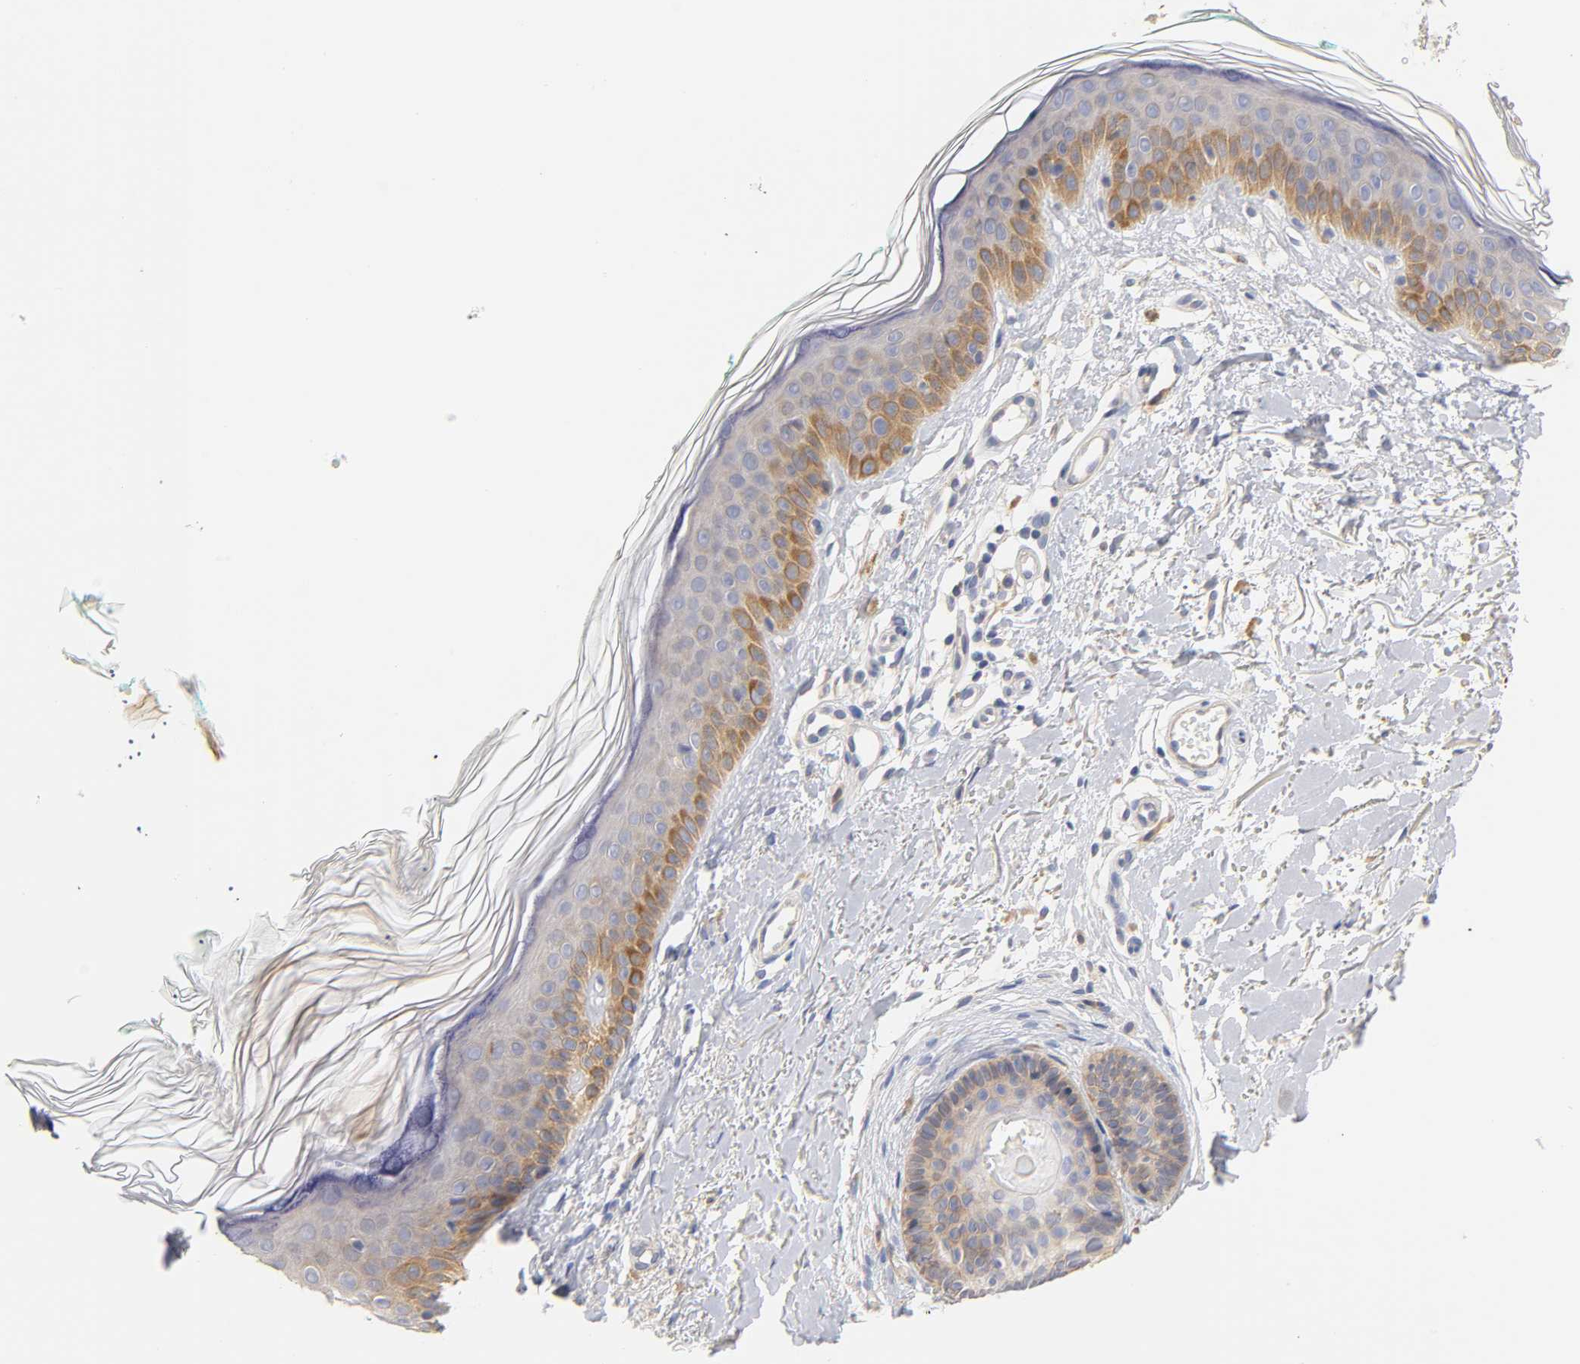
{"staining": {"intensity": "negative", "quantity": "none", "location": "none"}, "tissue": "skin", "cell_type": "Fibroblasts", "image_type": "normal", "snomed": [{"axis": "morphology", "description": "Normal tissue, NOS"}, {"axis": "topography", "description": "Skin"}], "caption": "The IHC photomicrograph has no significant staining in fibroblasts of skin.", "gene": "LAMB1", "patient": {"sex": "male", "age": 71}}